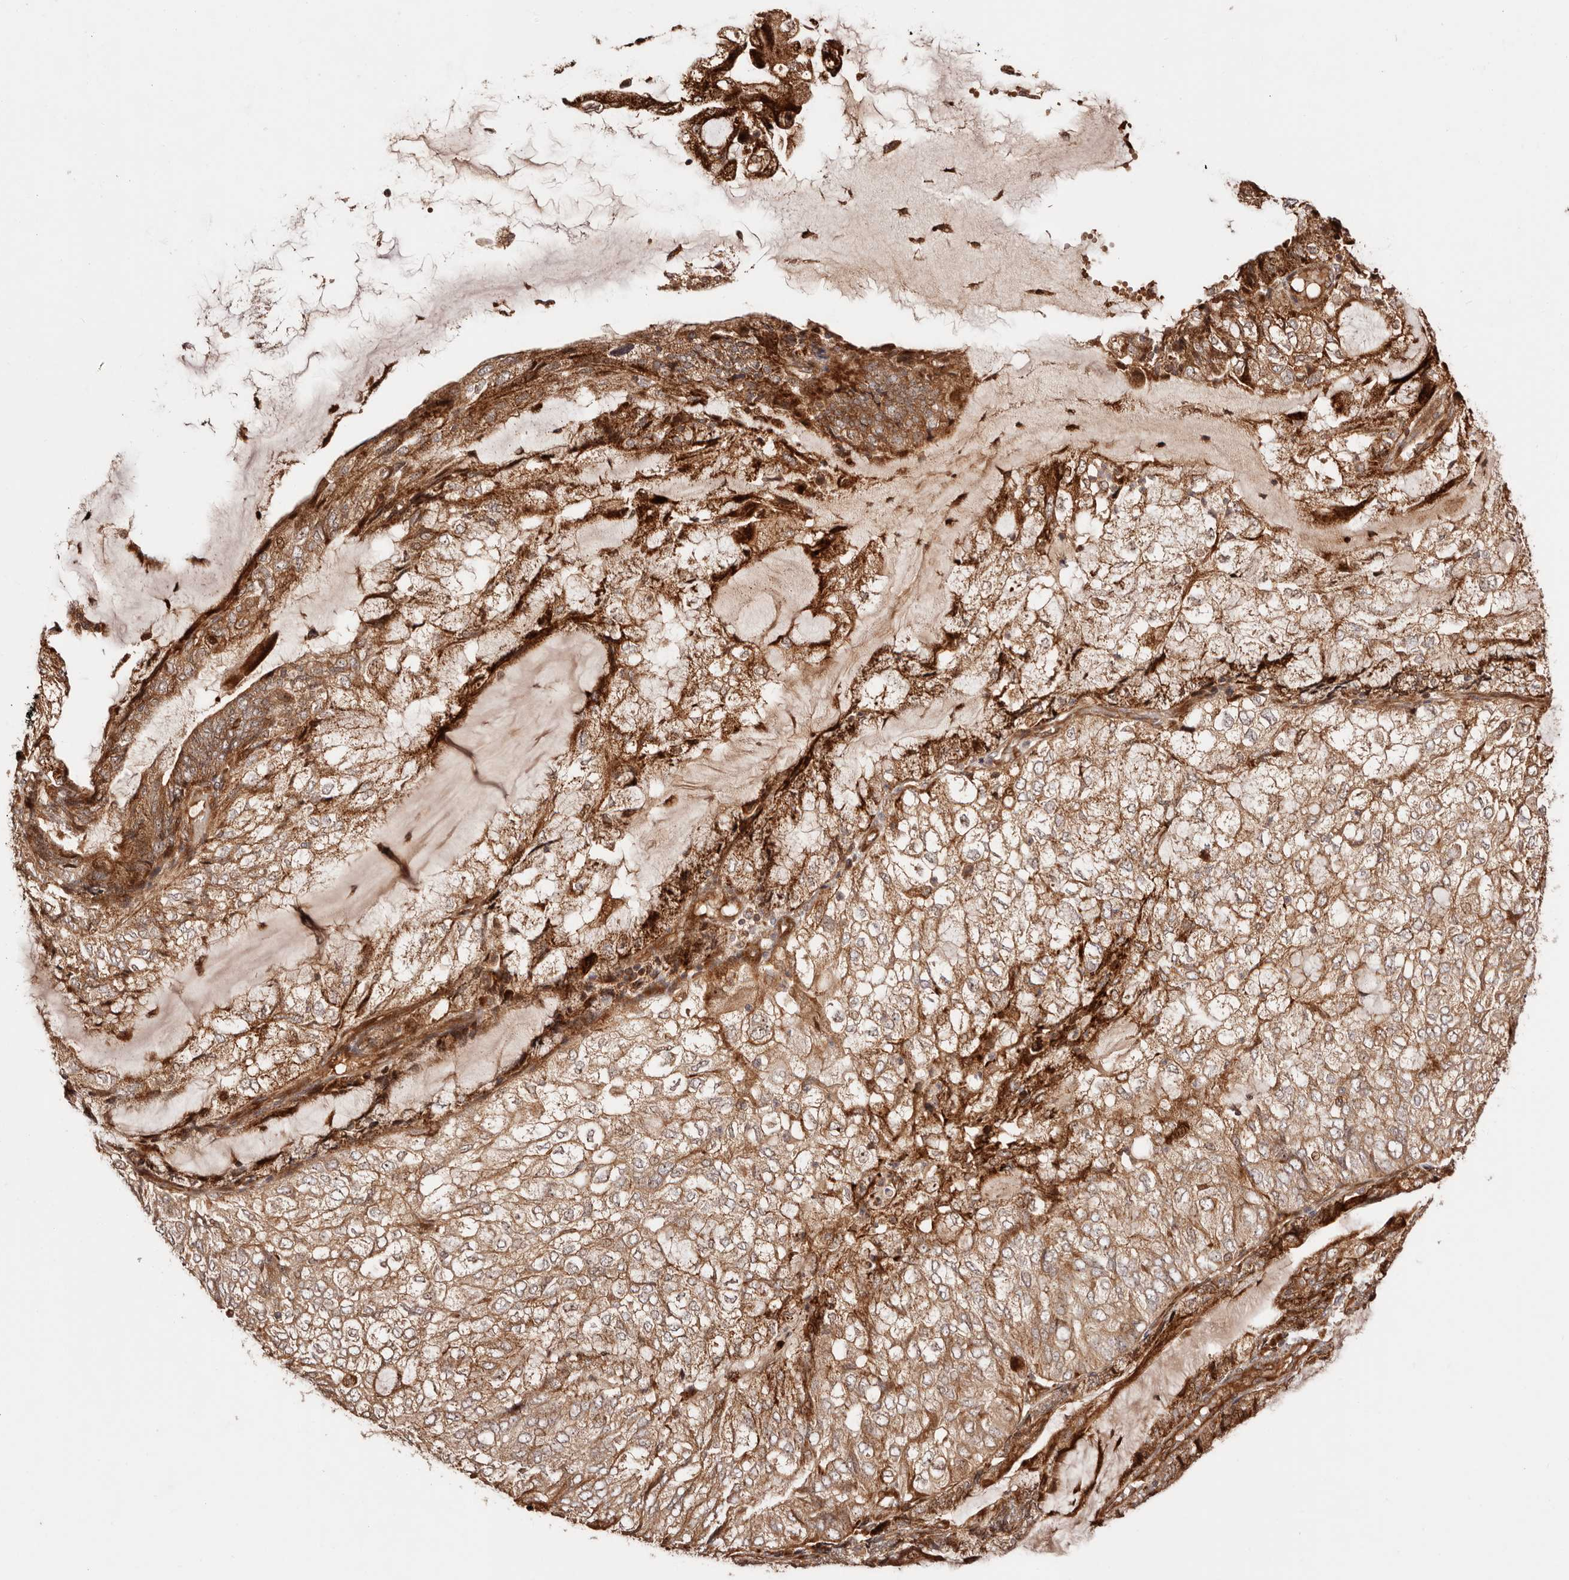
{"staining": {"intensity": "strong", "quantity": ">75%", "location": "cytoplasmic/membranous"}, "tissue": "endometrial cancer", "cell_type": "Tumor cells", "image_type": "cancer", "snomed": [{"axis": "morphology", "description": "Adenocarcinoma, NOS"}, {"axis": "topography", "description": "Endometrium"}], "caption": "Immunohistochemical staining of human endometrial adenocarcinoma reveals strong cytoplasmic/membranous protein staining in about >75% of tumor cells.", "gene": "PTPN22", "patient": {"sex": "female", "age": 81}}